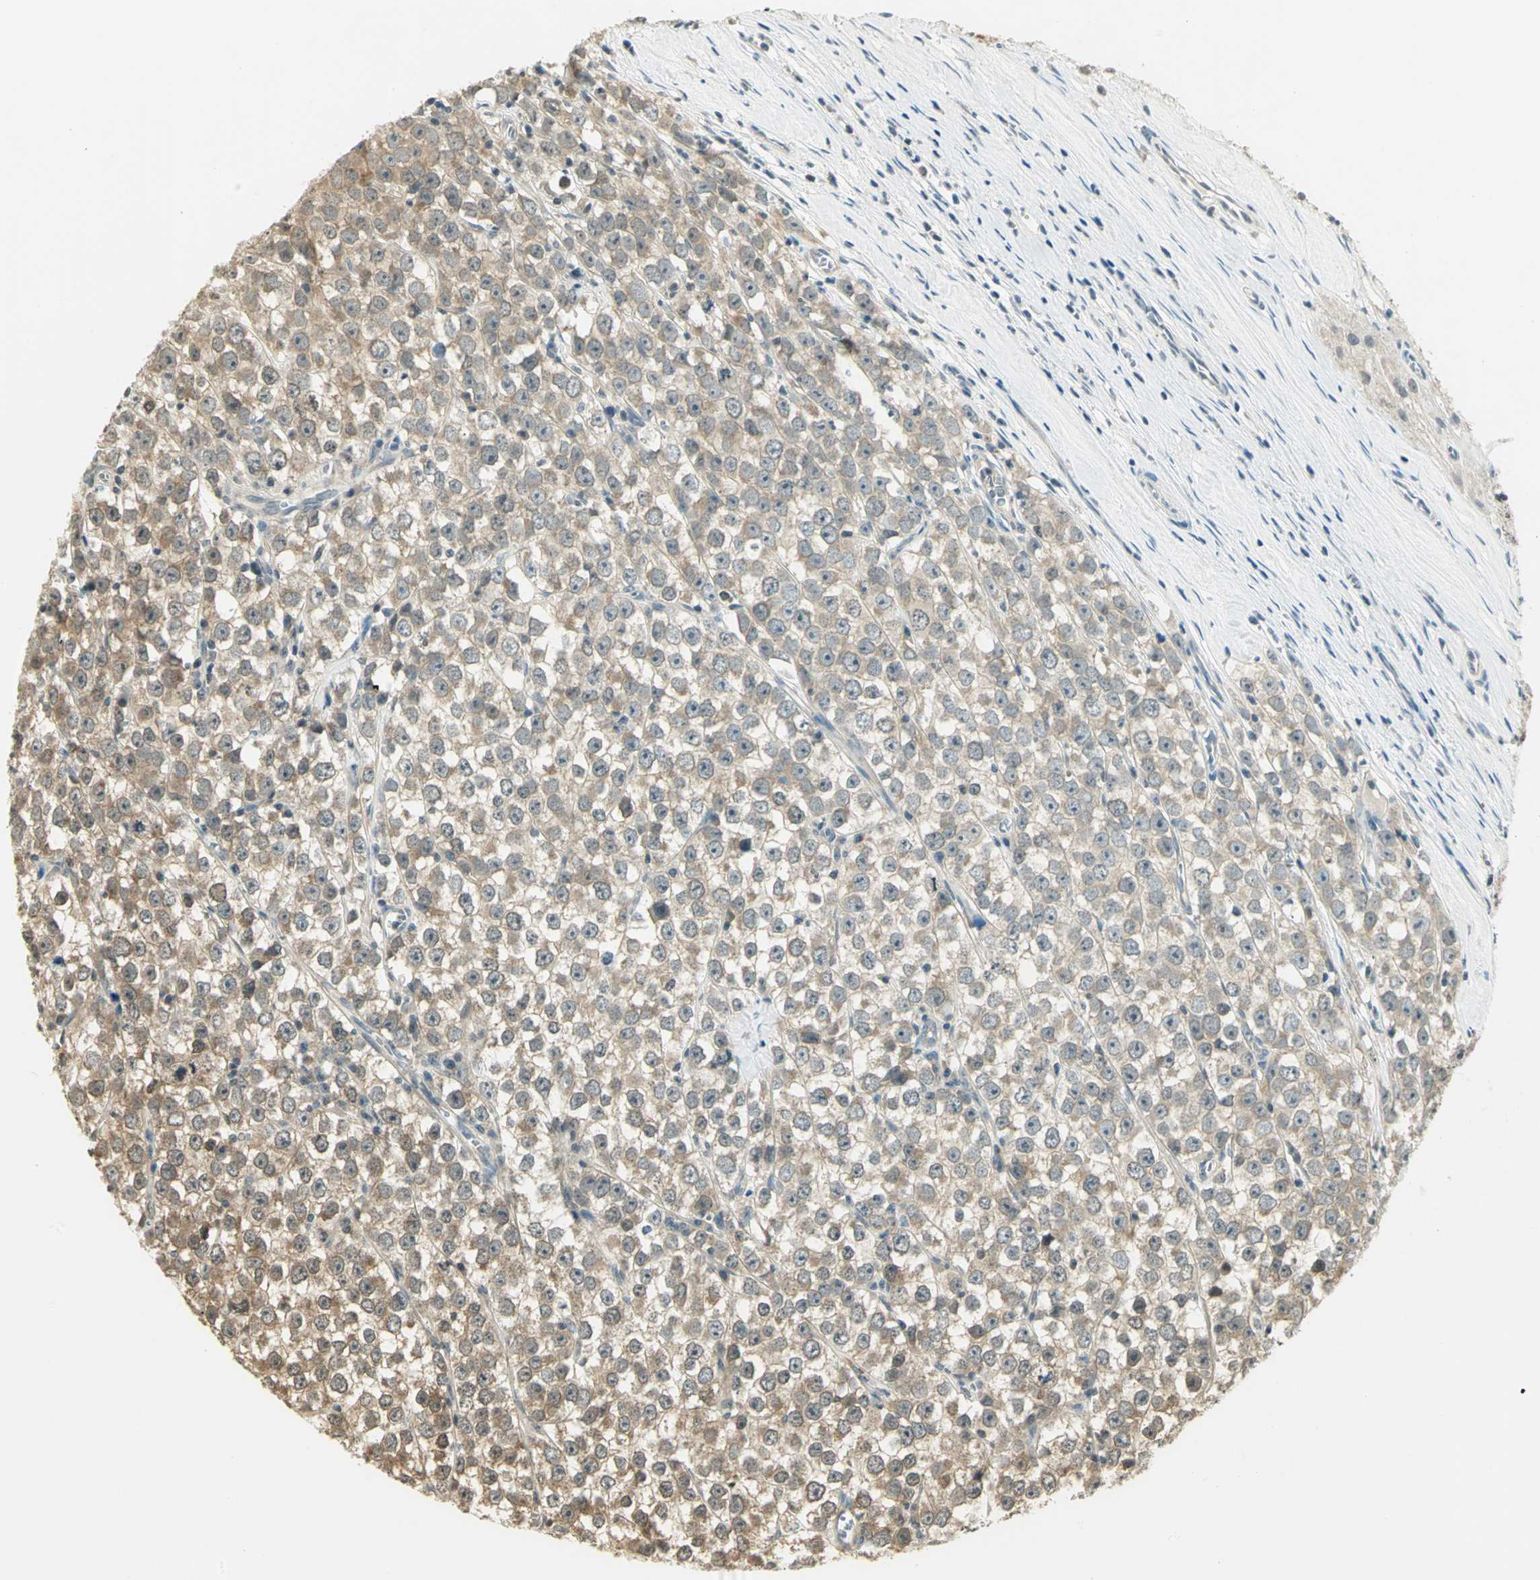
{"staining": {"intensity": "weak", "quantity": ">75%", "location": "cytoplasmic/membranous"}, "tissue": "testis cancer", "cell_type": "Tumor cells", "image_type": "cancer", "snomed": [{"axis": "morphology", "description": "Seminoma, NOS"}, {"axis": "morphology", "description": "Carcinoma, Embryonal, NOS"}, {"axis": "topography", "description": "Testis"}], "caption": "A brown stain shows weak cytoplasmic/membranous expression of a protein in testis cancer tumor cells.", "gene": "CDC34", "patient": {"sex": "male", "age": 52}}